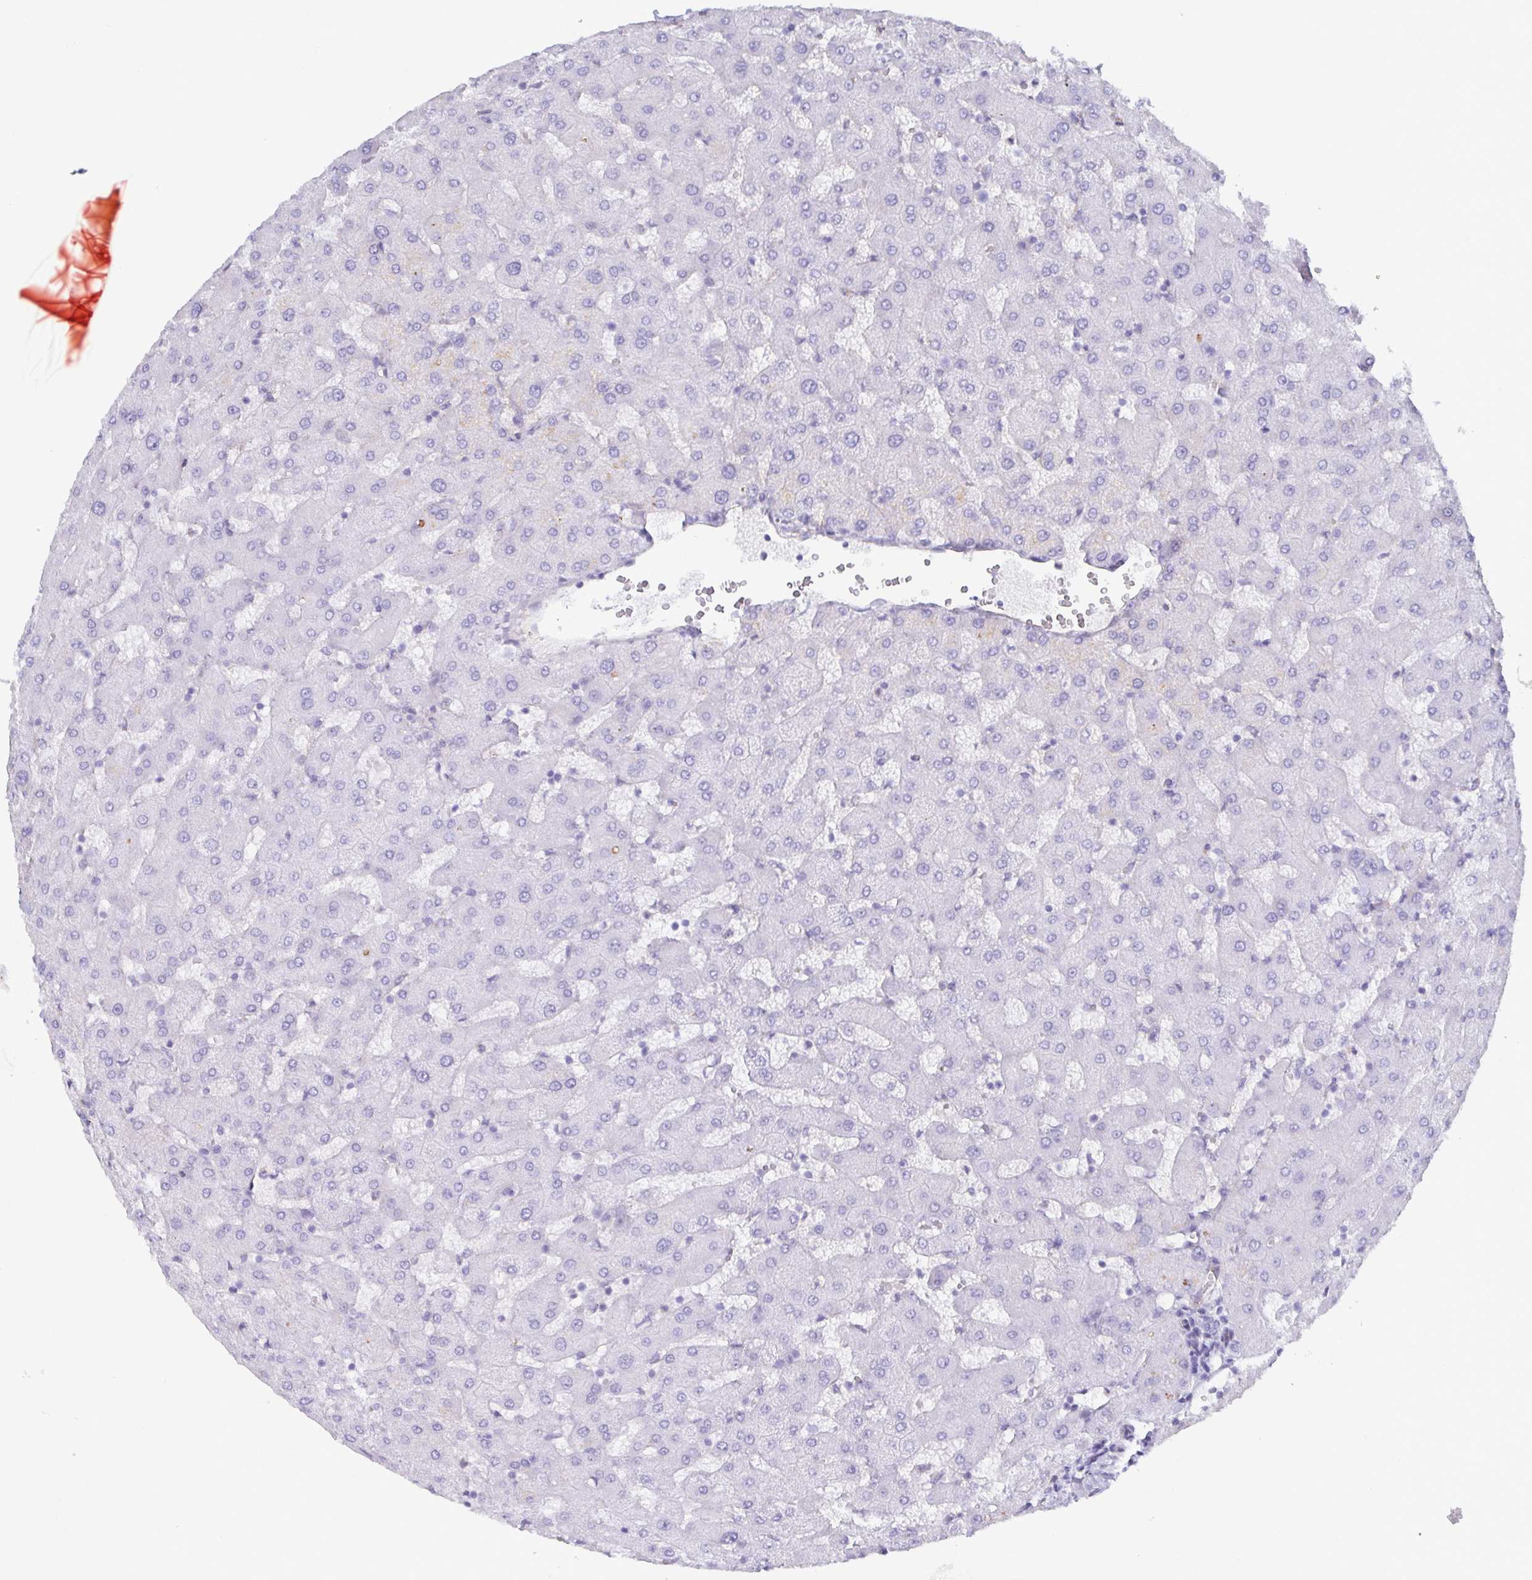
{"staining": {"intensity": "negative", "quantity": "none", "location": "none"}, "tissue": "liver", "cell_type": "Cholangiocytes", "image_type": "normal", "snomed": [{"axis": "morphology", "description": "Normal tissue, NOS"}, {"axis": "topography", "description": "Liver"}], "caption": "A photomicrograph of liver stained for a protein reveals no brown staining in cholangiocytes.", "gene": "ACSBG2", "patient": {"sex": "female", "age": 63}}